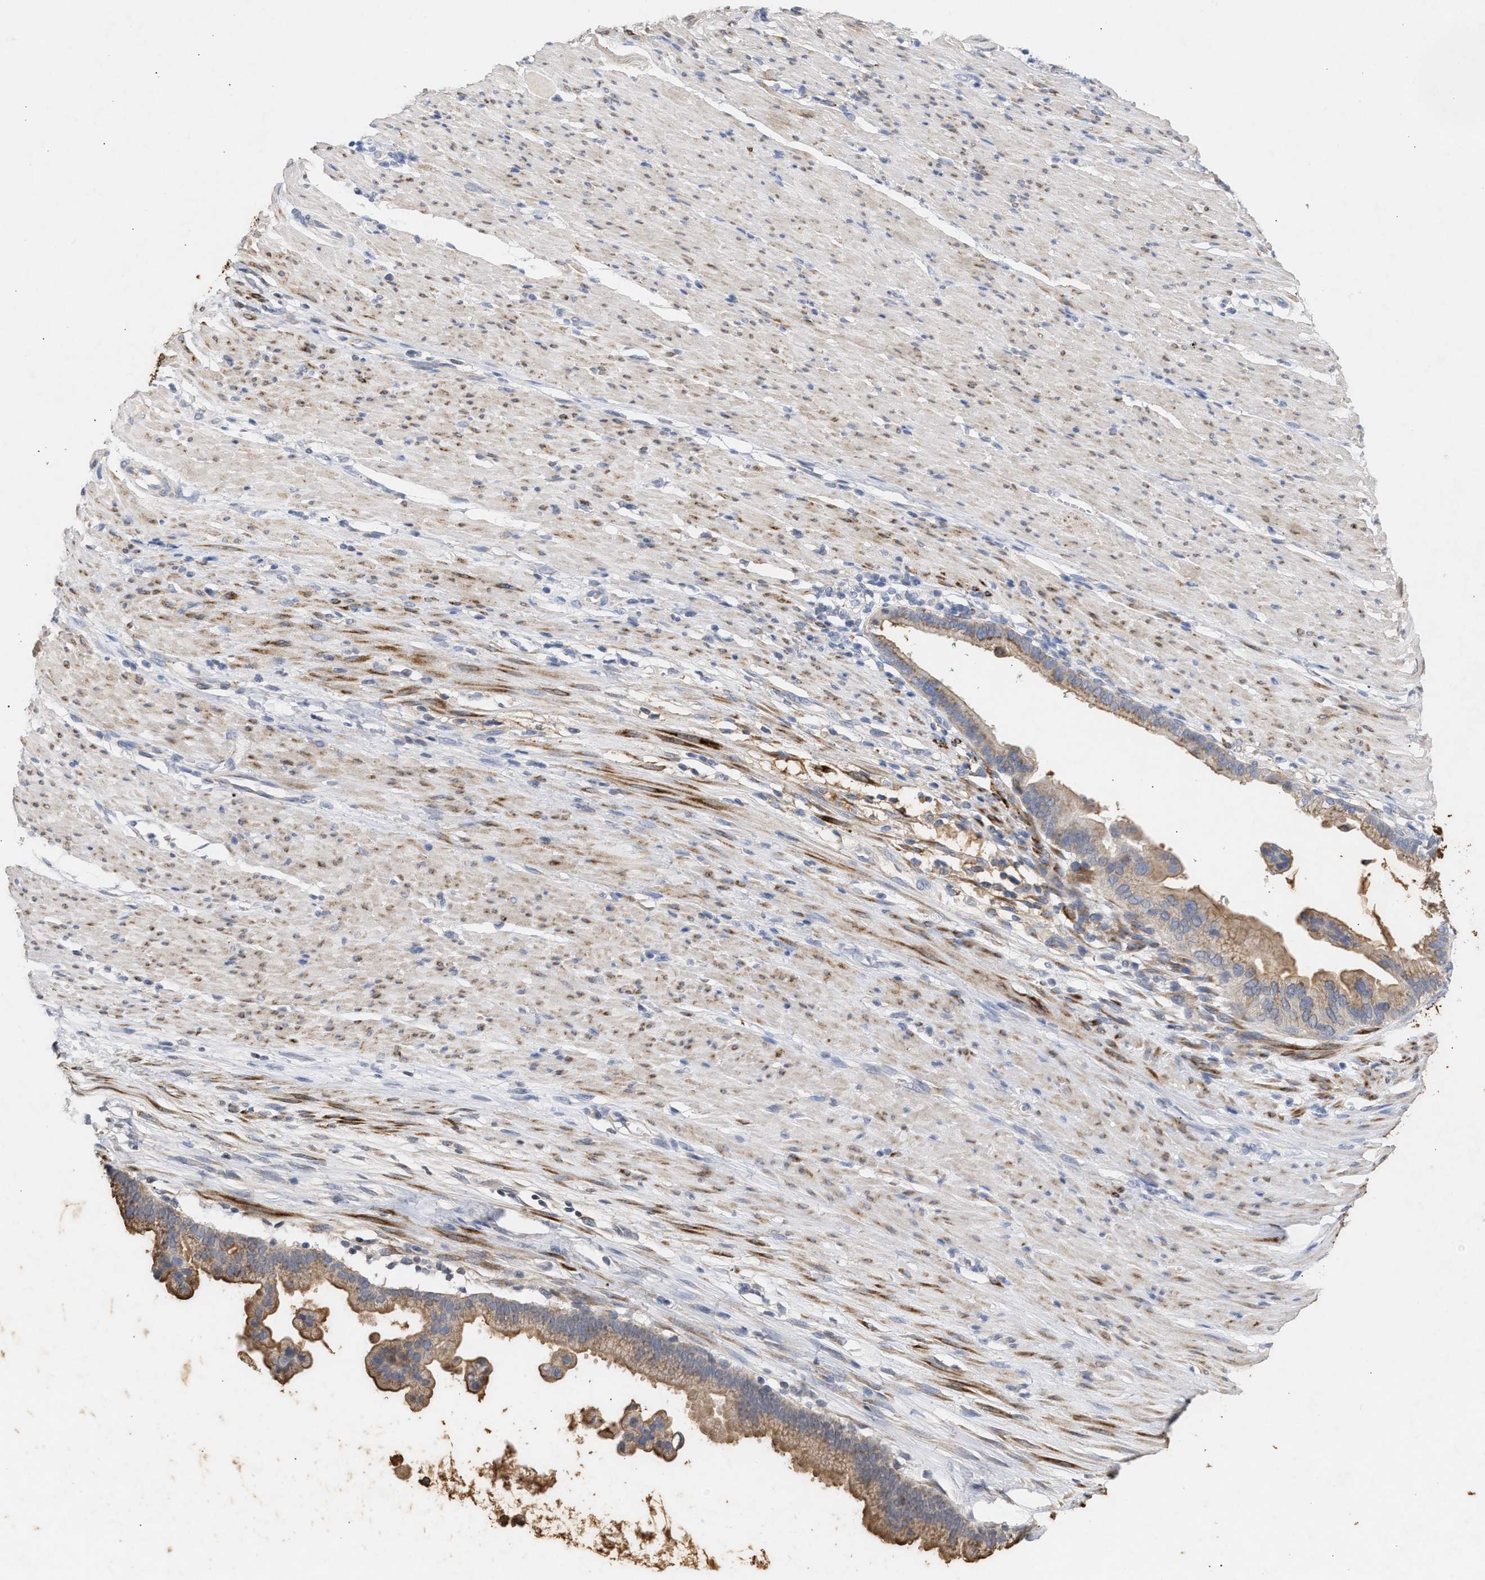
{"staining": {"intensity": "moderate", "quantity": ">75%", "location": "cytoplasmic/membranous"}, "tissue": "pancreatic cancer", "cell_type": "Tumor cells", "image_type": "cancer", "snomed": [{"axis": "morphology", "description": "Adenocarcinoma, NOS"}, {"axis": "topography", "description": "Pancreas"}], "caption": "A photomicrograph showing moderate cytoplasmic/membranous staining in about >75% of tumor cells in pancreatic cancer, as visualized by brown immunohistochemical staining.", "gene": "SELENOM", "patient": {"sex": "male", "age": 69}}